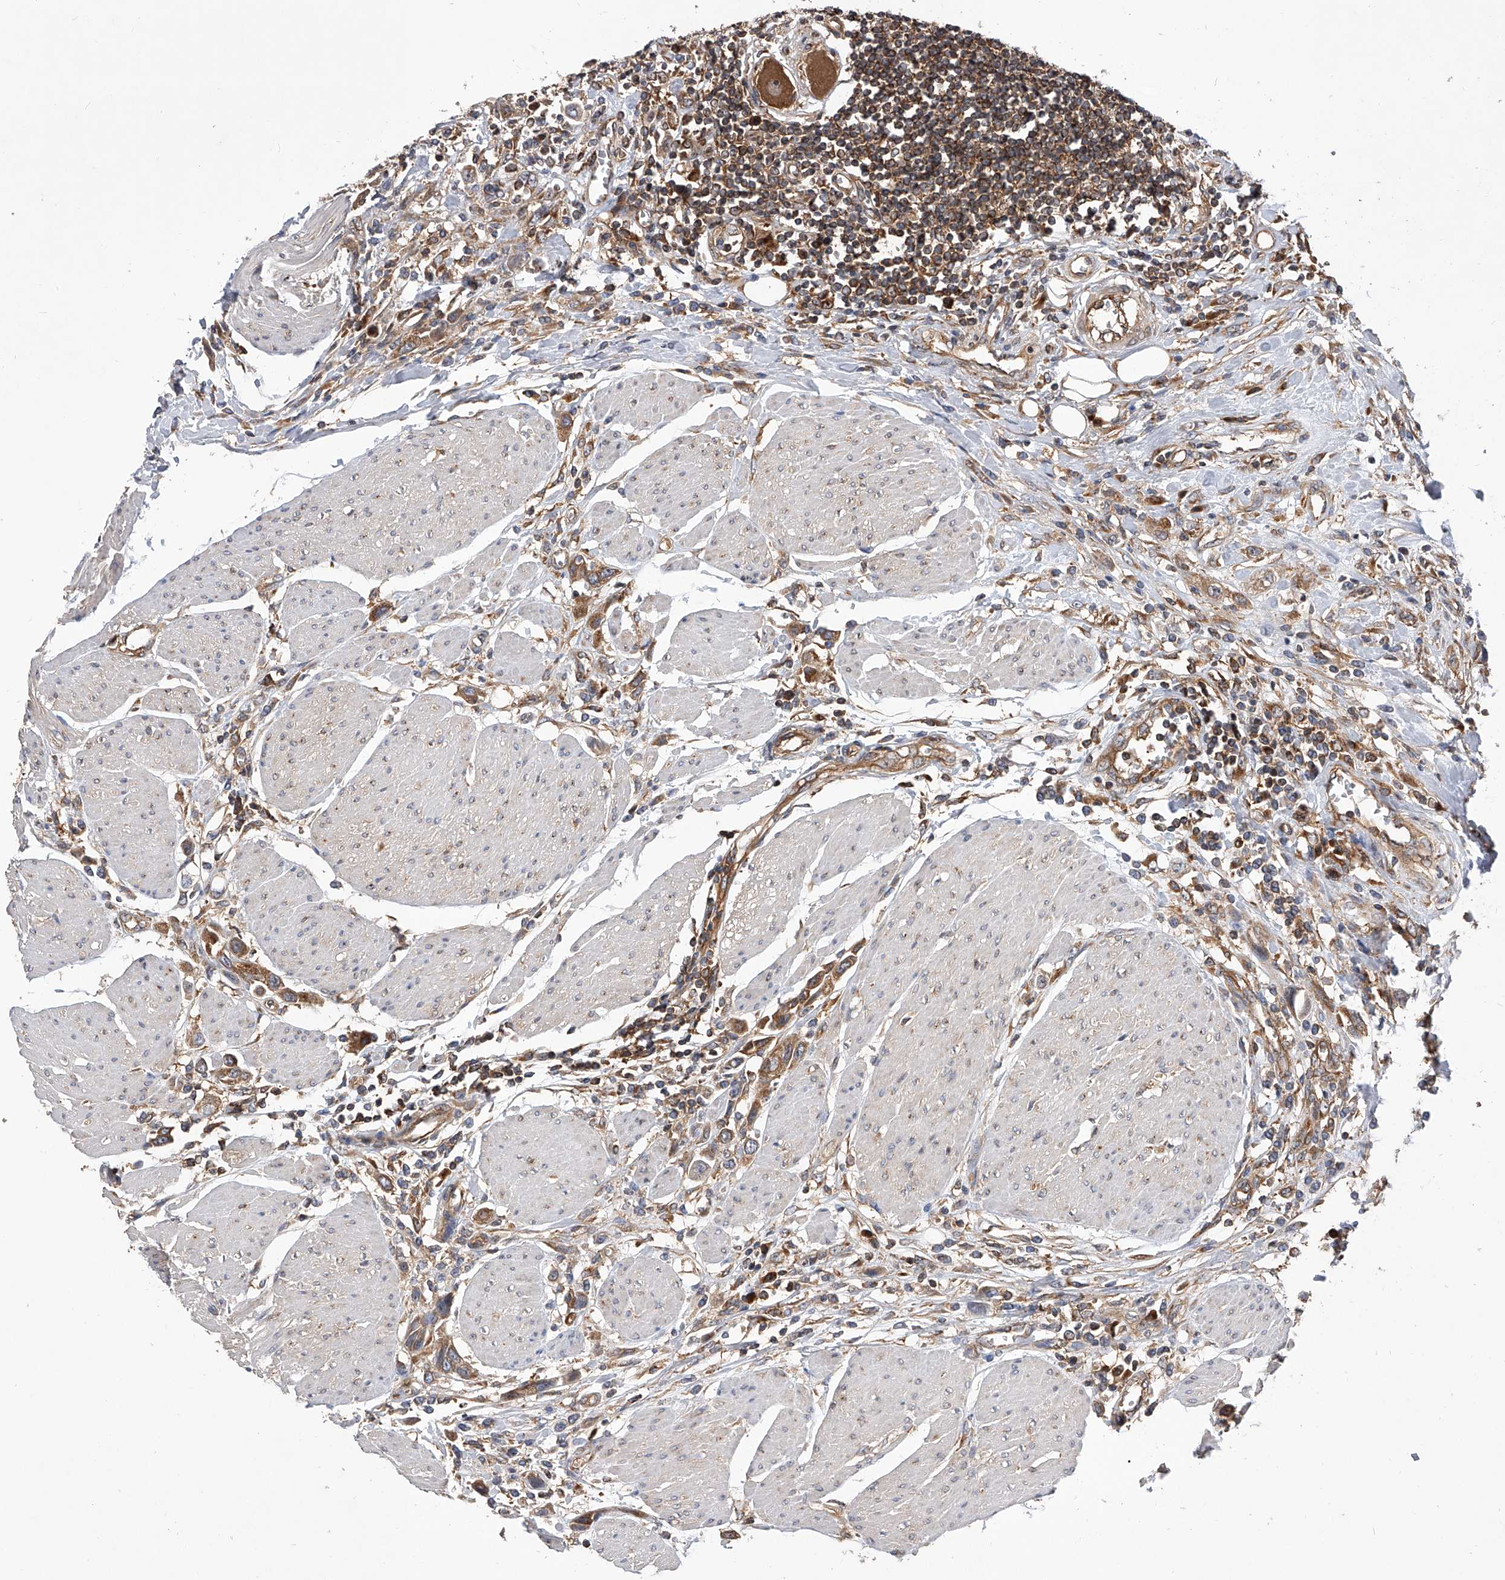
{"staining": {"intensity": "moderate", "quantity": ">75%", "location": "cytoplasmic/membranous"}, "tissue": "urothelial cancer", "cell_type": "Tumor cells", "image_type": "cancer", "snomed": [{"axis": "morphology", "description": "Urothelial carcinoma, High grade"}, {"axis": "topography", "description": "Urinary bladder"}], "caption": "An image of human urothelial cancer stained for a protein displays moderate cytoplasmic/membranous brown staining in tumor cells. (DAB (3,3'-diaminobenzidine) = brown stain, brightfield microscopy at high magnification).", "gene": "CFAP410", "patient": {"sex": "male", "age": 50}}